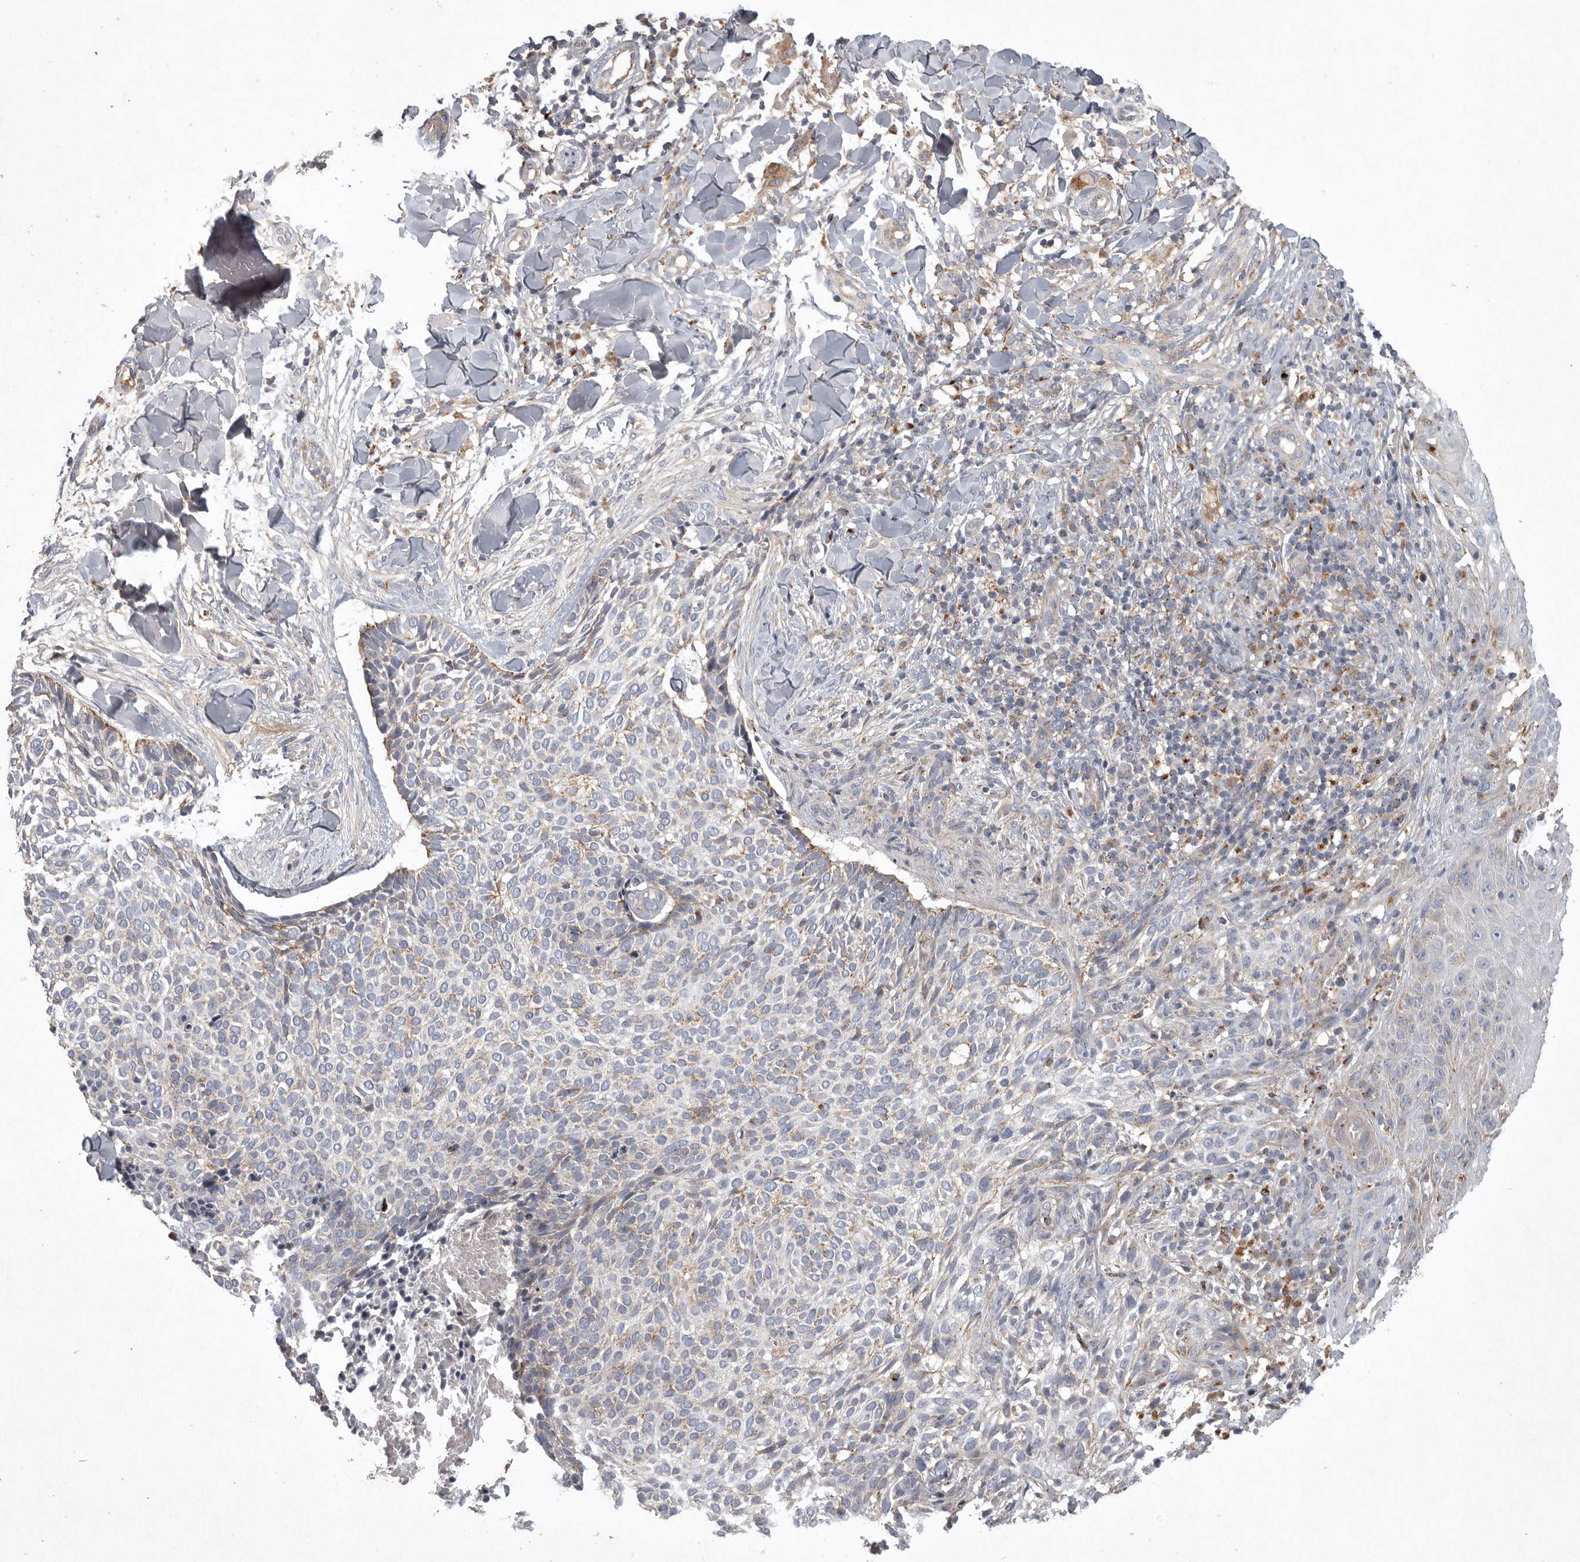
{"staining": {"intensity": "moderate", "quantity": "<25%", "location": "cytoplasmic/membranous"}, "tissue": "skin cancer", "cell_type": "Tumor cells", "image_type": "cancer", "snomed": [{"axis": "morphology", "description": "Normal tissue, NOS"}, {"axis": "morphology", "description": "Basal cell carcinoma"}, {"axis": "topography", "description": "Skin"}], "caption": "An immunohistochemistry (IHC) histopathology image of tumor tissue is shown. Protein staining in brown labels moderate cytoplasmic/membranous positivity in skin basal cell carcinoma within tumor cells.", "gene": "LAMTOR3", "patient": {"sex": "male", "age": 67}}